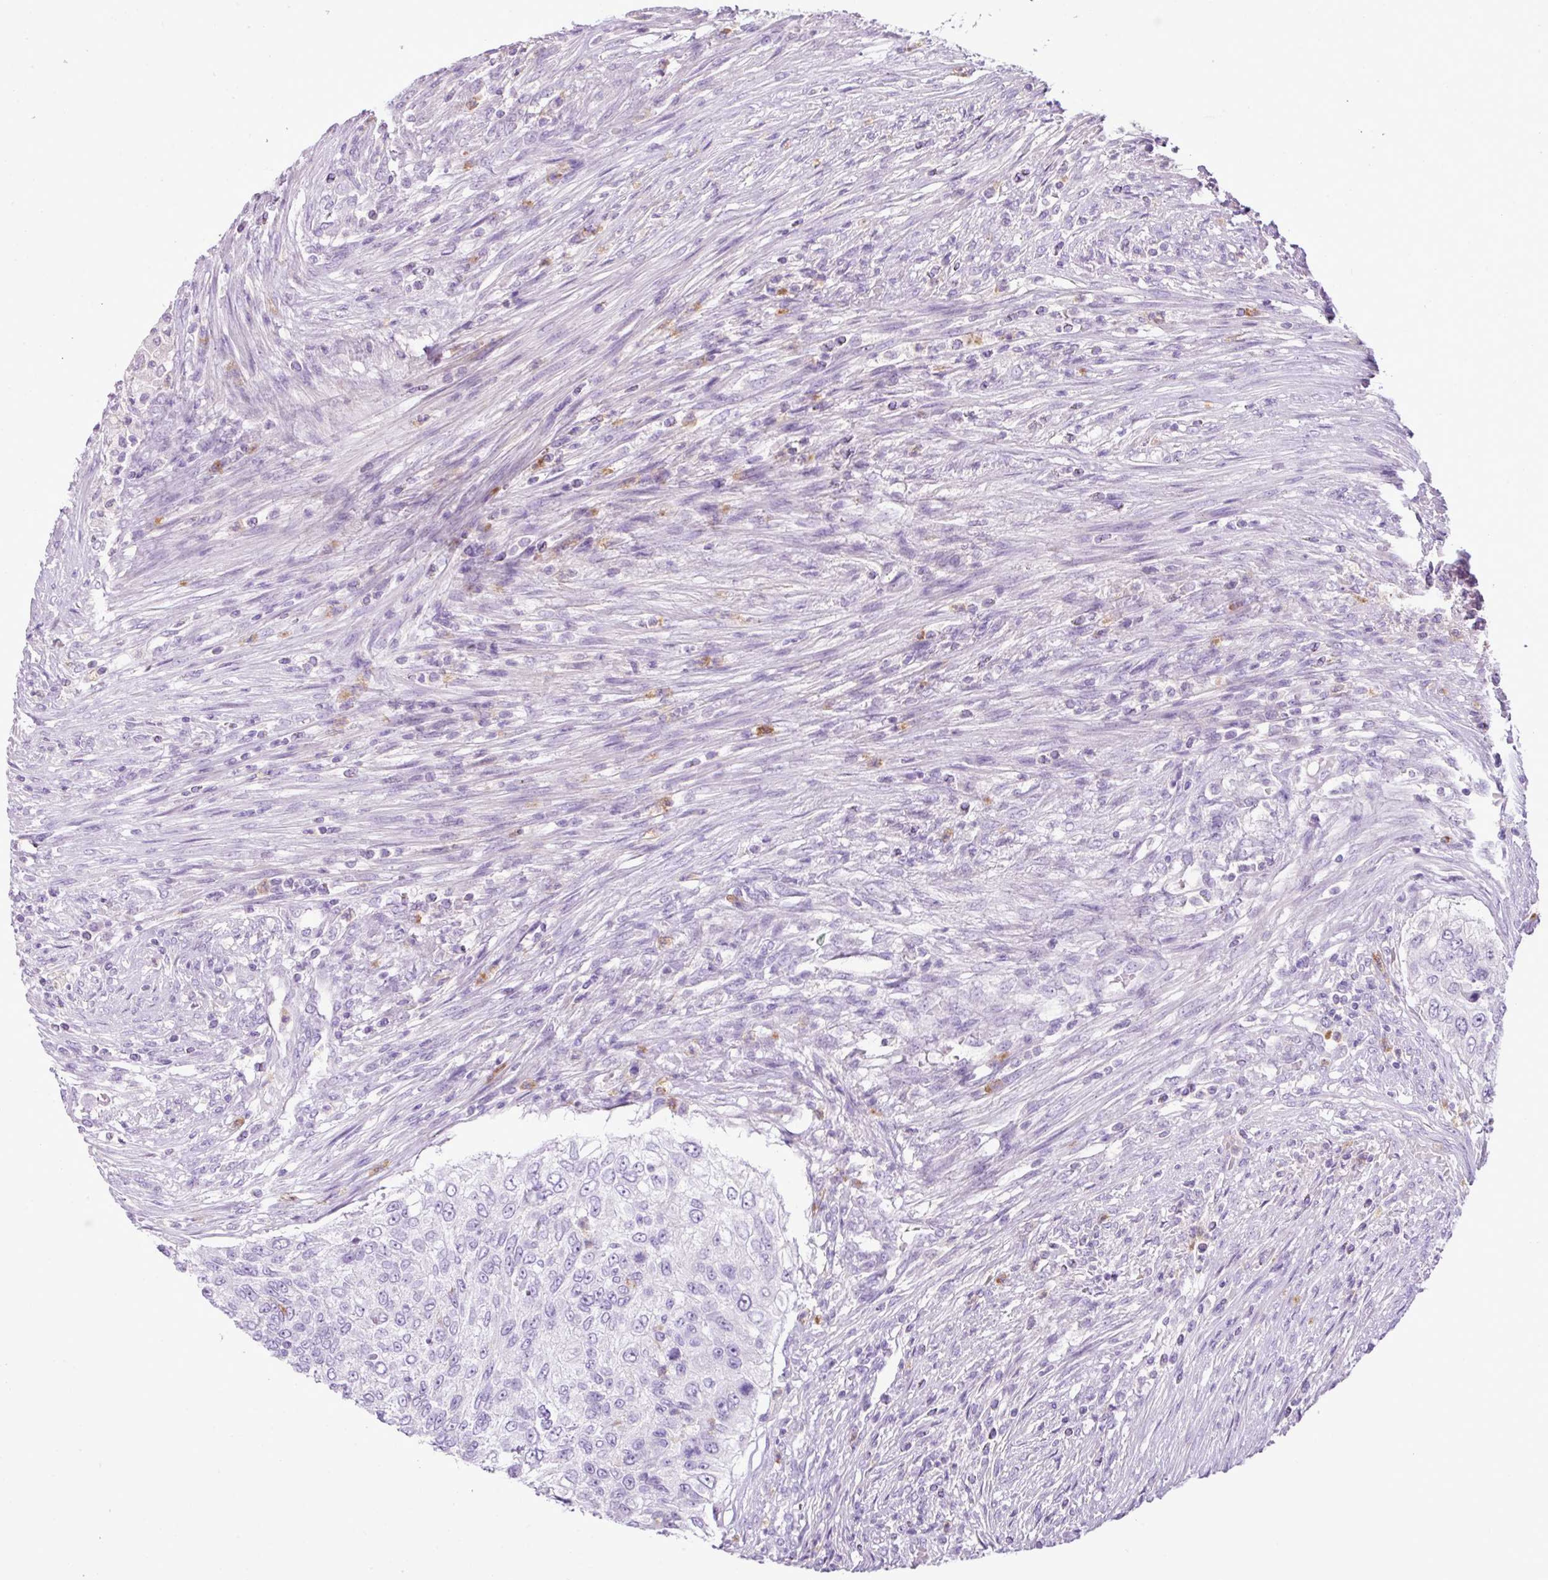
{"staining": {"intensity": "negative", "quantity": "none", "location": "none"}, "tissue": "urothelial cancer", "cell_type": "Tumor cells", "image_type": "cancer", "snomed": [{"axis": "morphology", "description": "Urothelial carcinoma, High grade"}, {"axis": "topography", "description": "Urinary bladder"}], "caption": "Immunohistochemistry (IHC) histopathology image of human high-grade urothelial carcinoma stained for a protein (brown), which demonstrates no staining in tumor cells. The staining is performed using DAB brown chromogen with nuclei counter-stained in using hematoxylin.", "gene": "HTR3E", "patient": {"sex": "female", "age": 60}}